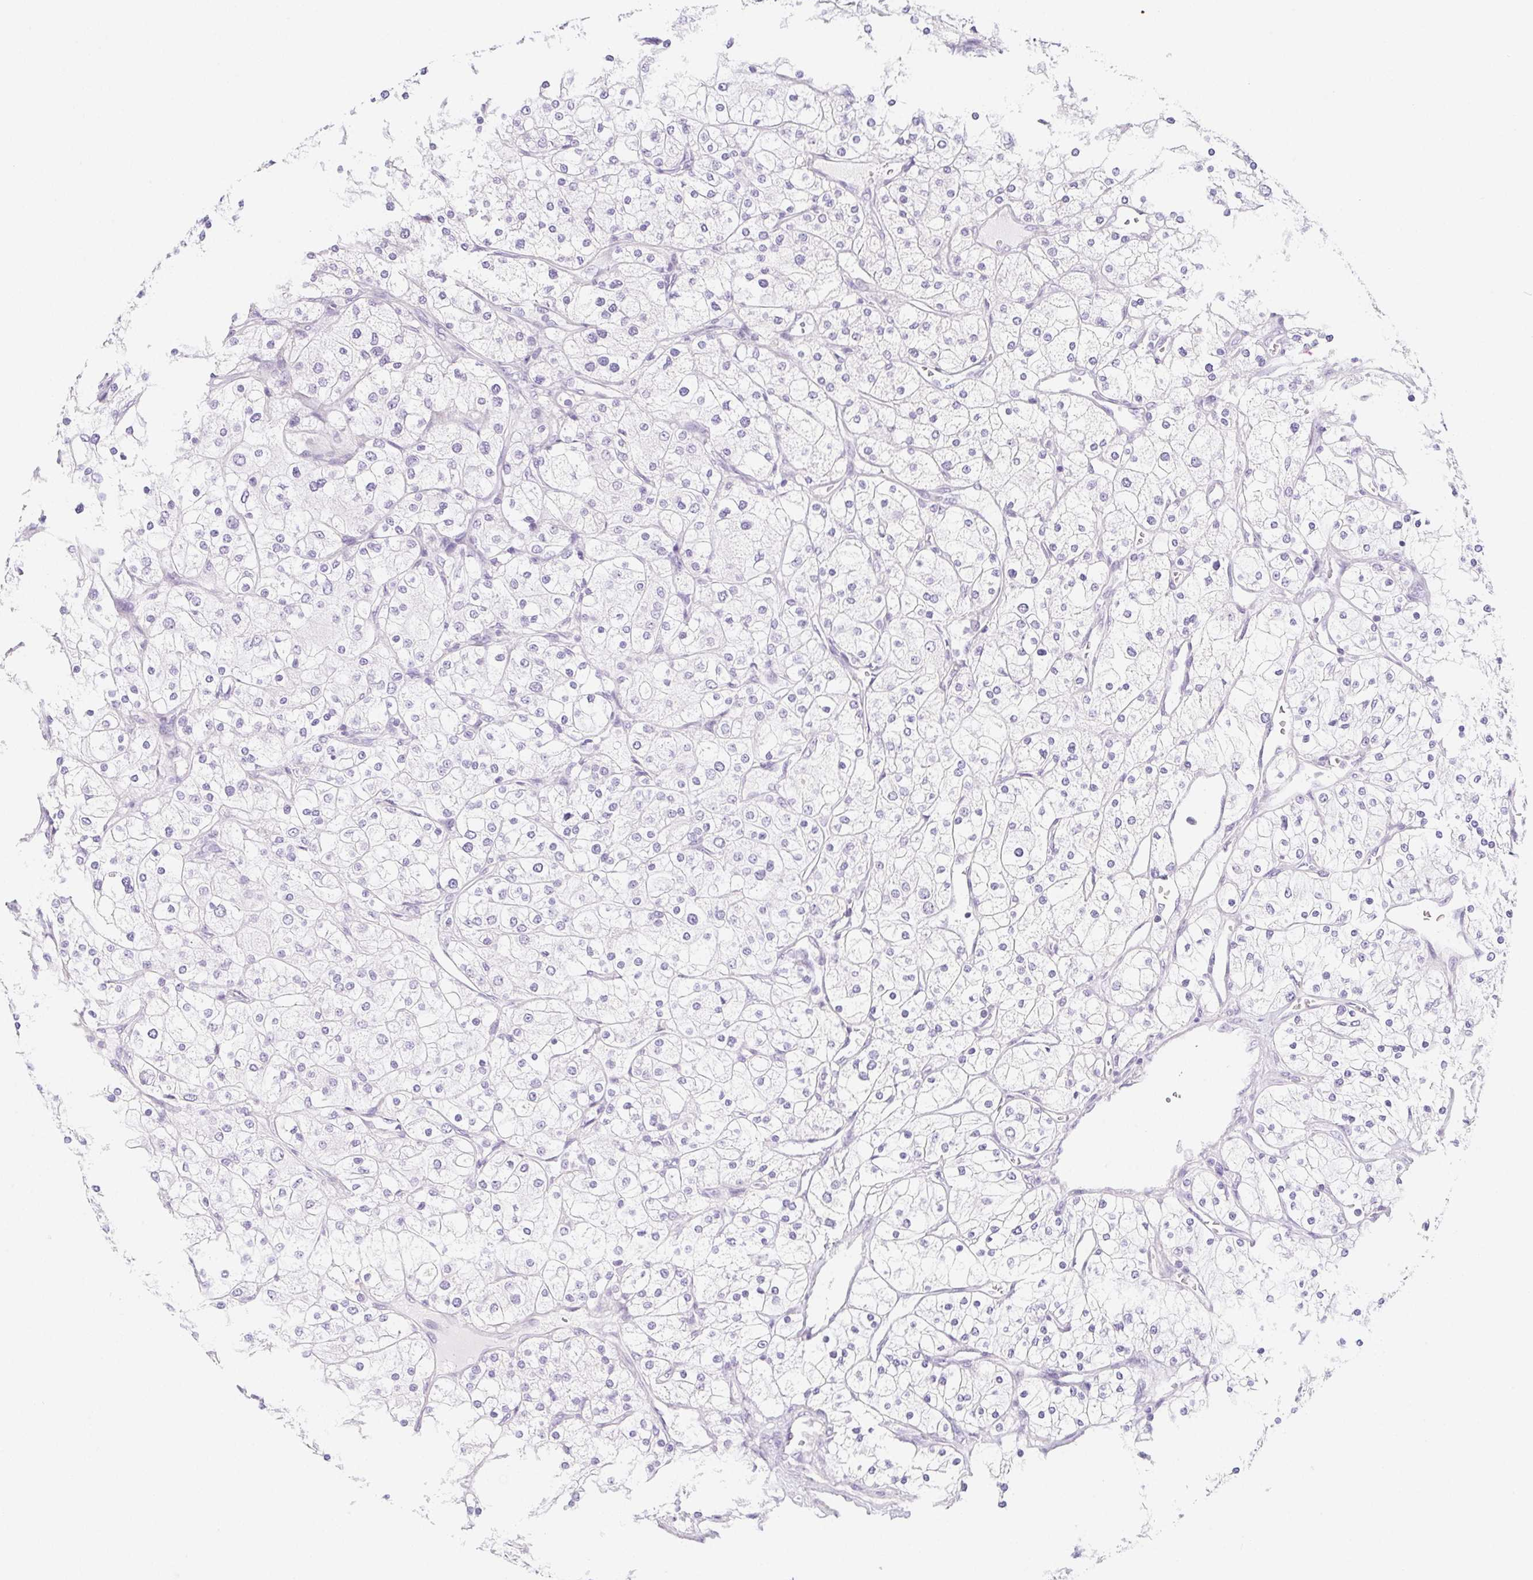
{"staining": {"intensity": "negative", "quantity": "none", "location": "none"}, "tissue": "renal cancer", "cell_type": "Tumor cells", "image_type": "cancer", "snomed": [{"axis": "morphology", "description": "Adenocarcinoma, NOS"}, {"axis": "topography", "description": "Kidney"}], "caption": "A high-resolution histopathology image shows IHC staining of adenocarcinoma (renal), which reveals no significant positivity in tumor cells.", "gene": "CYP21A2", "patient": {"sex": "male", "age": 80}}